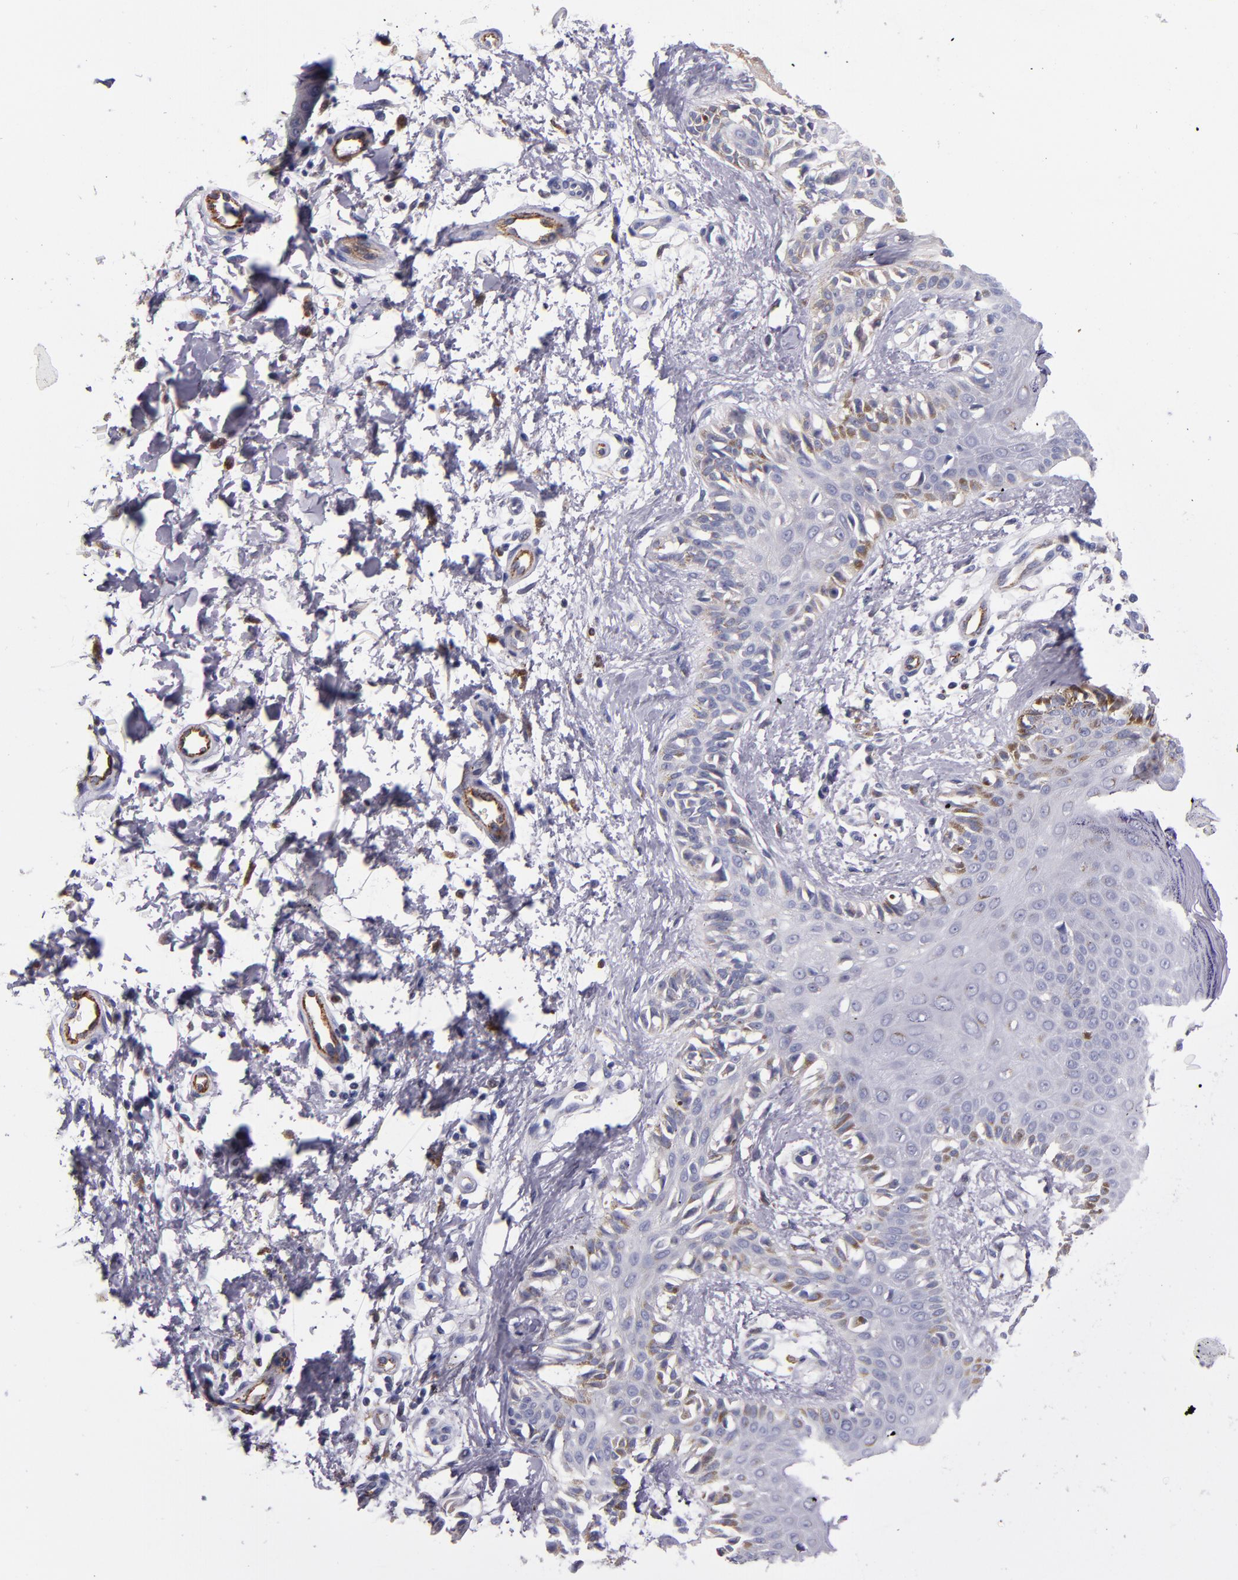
{"staining": {"intensity": "weak", "quantity": "<25%", "location": "cytoplasmic/membranous"}, "tissue": "melanoma", "cell_type": "Tumor cells", "image_type": "cancer", "snomed": [{"axis": "morphology", "description": "Normal tissue, NOS"}, {"axis": "morphology", "description": "Malignant melanoma, NOS"}, {"axis": "topography", "description": "Skin"}], "caption": "Melanoma was stained to show a protein in brown. There is no significant positivity in tumor cells.", "gene": "SELP", "patient": {"sex": "male", "age": 83}}